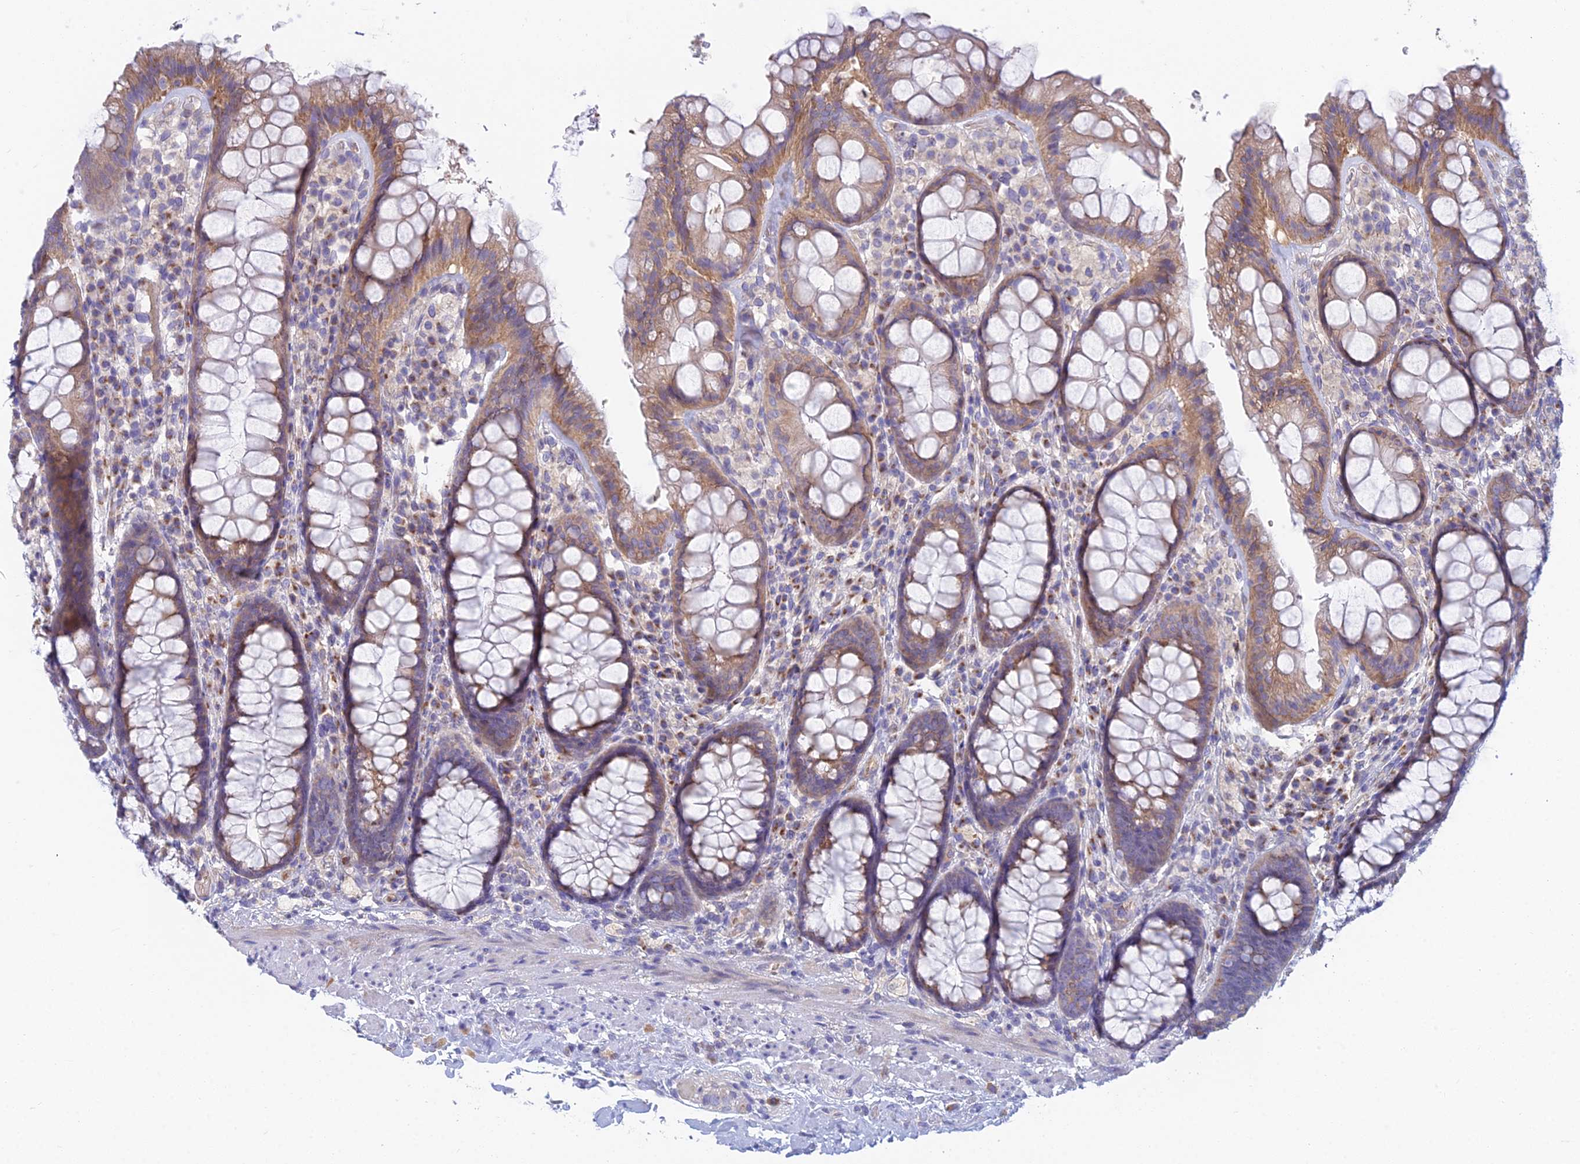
{"staining": {"intensity": "moderate", "quantity": ">75%", "location": "cytoplasmic/membranous"}, "tissue": "rectum", "cell_type": "Glandular cells", "image_type": "normal", "snomed": [{"axis": "morphology", "description": "Normal tissue, NOS"}, {"axis": "topography", "description": "Rectum"}], "caption": "Glandular cells show medium levels of moderate cytoplasmic/membranous staining in approximately >75% of cells in benign human rectum. (Stains: DAB in brown, nuclei in blue, Microscopy: brightfield microscopy at high magnification).", "gene": "ZNF564", "patient": {"sex": "male", "age": 83}}